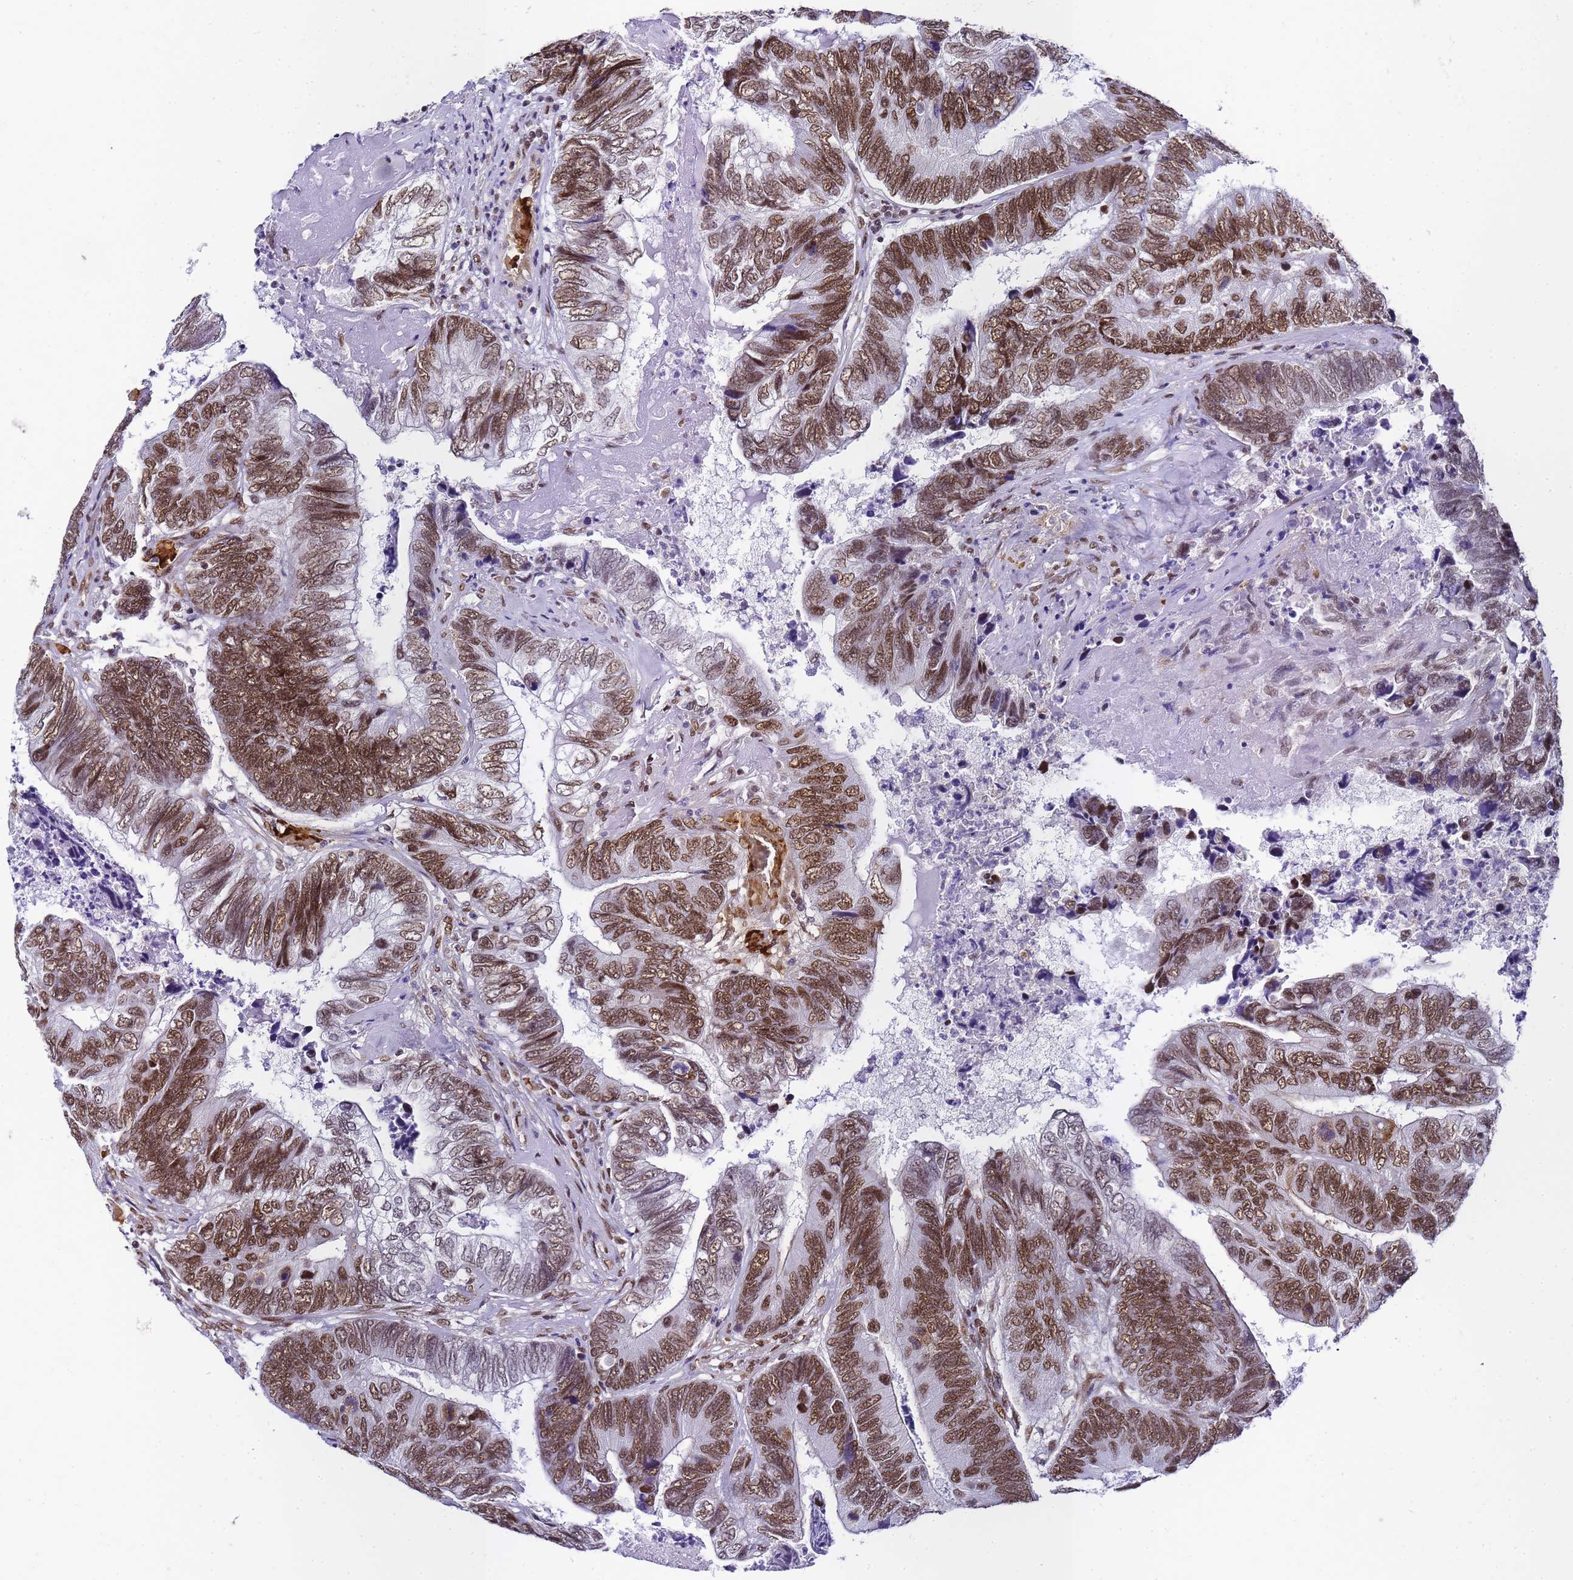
{"staining": {"intensity": "moderate", "quantity": ">75%", "location": "nuclear"}, "tissue": "colorectal cancer", "cell_type": "Tumor cells", "image_type": "cancer", "snomed": [{"axis": "morphology", "description": "Adenocarcinoma, NOS"}, {"axis": "topography", "description": "Colon"}], "caption": "Immunohistochemistry (IHC) photomicrograph of neoplastic tissue: colorectal cancer stained using IHC reveals medium levels of moderate protein expression localized specifically in the nuclear of tumor cells, appearing as a nuclear brown color.", "gene": "POLR1A", "patient": {"sex": "female", "age": 67}}